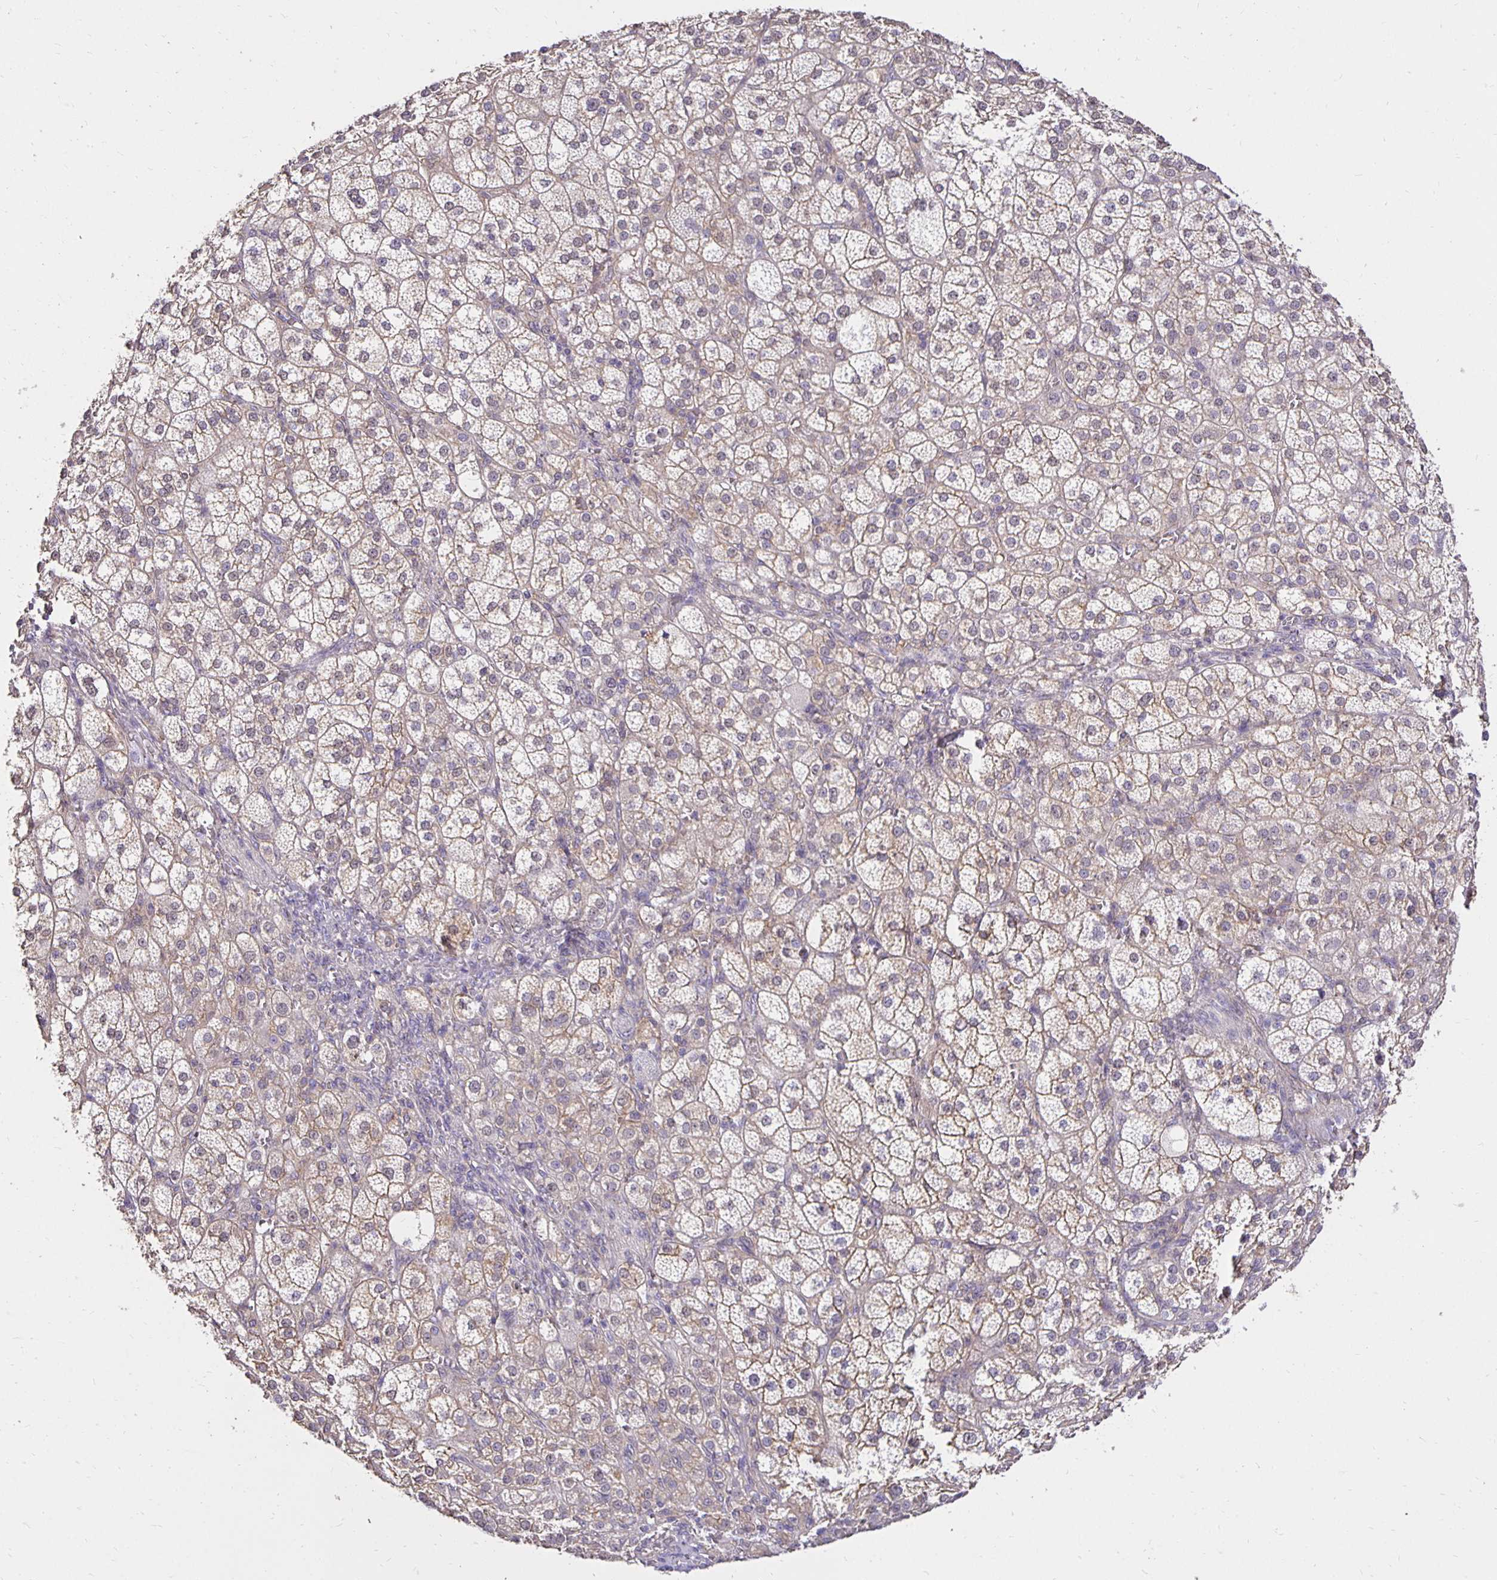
{"staining": {"intensity": "weak", "quantity": "25%-75%", "location": "cytoplasmic/membranous"}, "tissue": "adrenal gland", "cell_type": "Glandular cells", "image_type": "normal", "snomed": [{"axis": "morphology", "description": "Normal tissue, NOS"}, {"axis": "topography", "description": "Adrenal gland"}], "caption": "The photomicrograph displays staining of unremarkable adrenal gland, revealing weak cytoplasmic/membranous protein staining (brown color) within glandular cells.", "gene": "PNPLA3", "patient": {"sex": "female", "age": 60}}